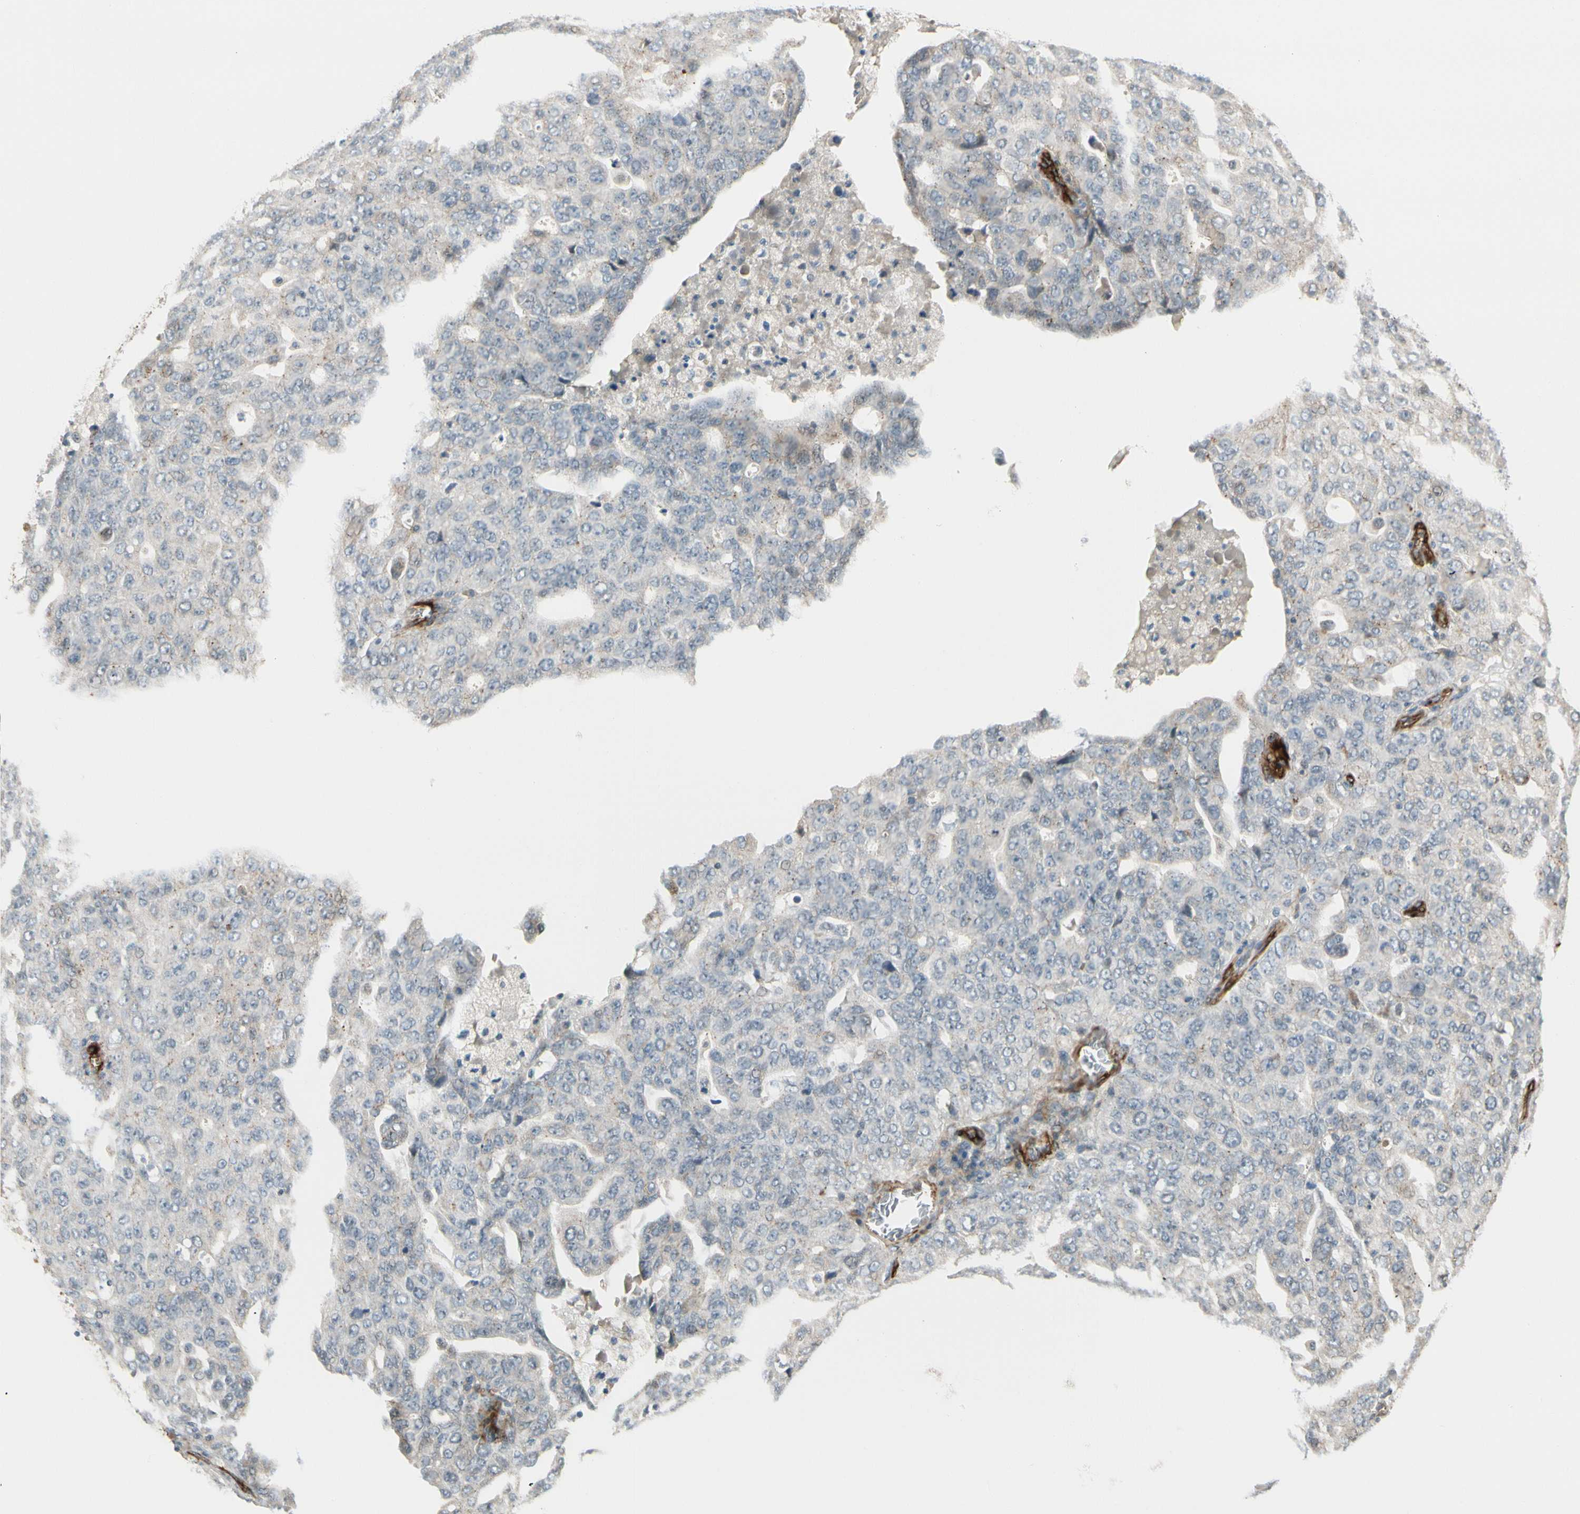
{"staining": {"intensity": "weak", "quantity": "<25%", "location": "cytoplasmic/membranous"}, "tissue": "ovarian cancer", "cell_type": "Tumor cells", "image_type": "cancer", "snomed": [{"axis": "morphology", "description": "Carcinoma, endometroid"}, {"axis": "topography", "description": "Ovary"}], "caption": "Micrograph shows no significant protein positivity in tumor cells of ovarian endometroid carcinoma.", "gene": "MCAM", "patient": {"sex": "female", "age": 62}}